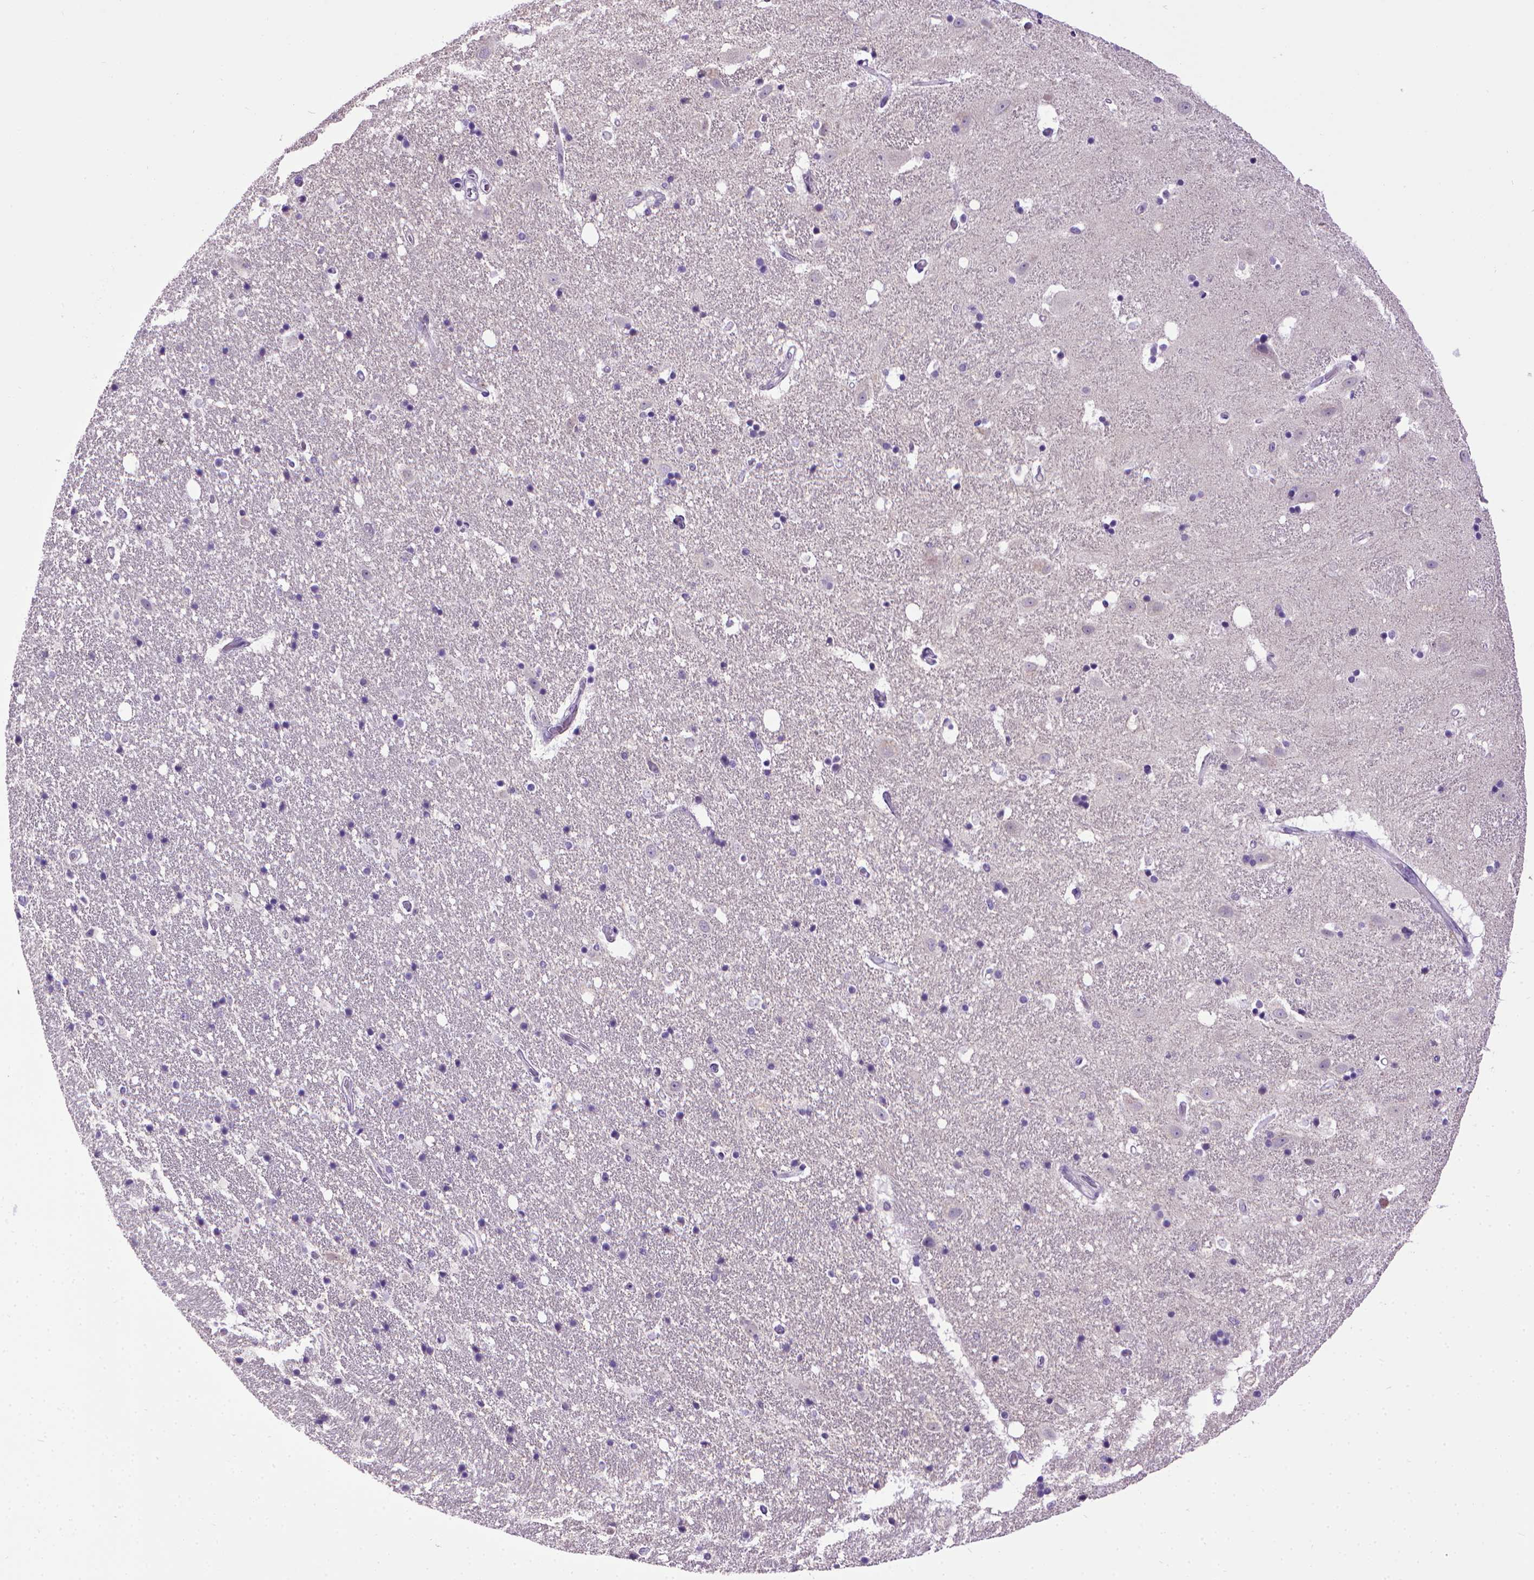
{"staining": {"intensity": "negative", "quantity": "none", "location": "none"}, "tissue": "hippocampus", "cell_type": "Glial cells", "image_type": "normal", "snomed": [{"axis": "morphology", "description": "Normal tissue, NOS"}, {"axis": "topography", "description": "Hippocampus"}], "caption": "Human hippocampus stained for a protein using immunohistochemistry (IHC) shows no positivity in glial cells.", "gene": "CDH1", "patient": {"sex": "male", "age": 49}}